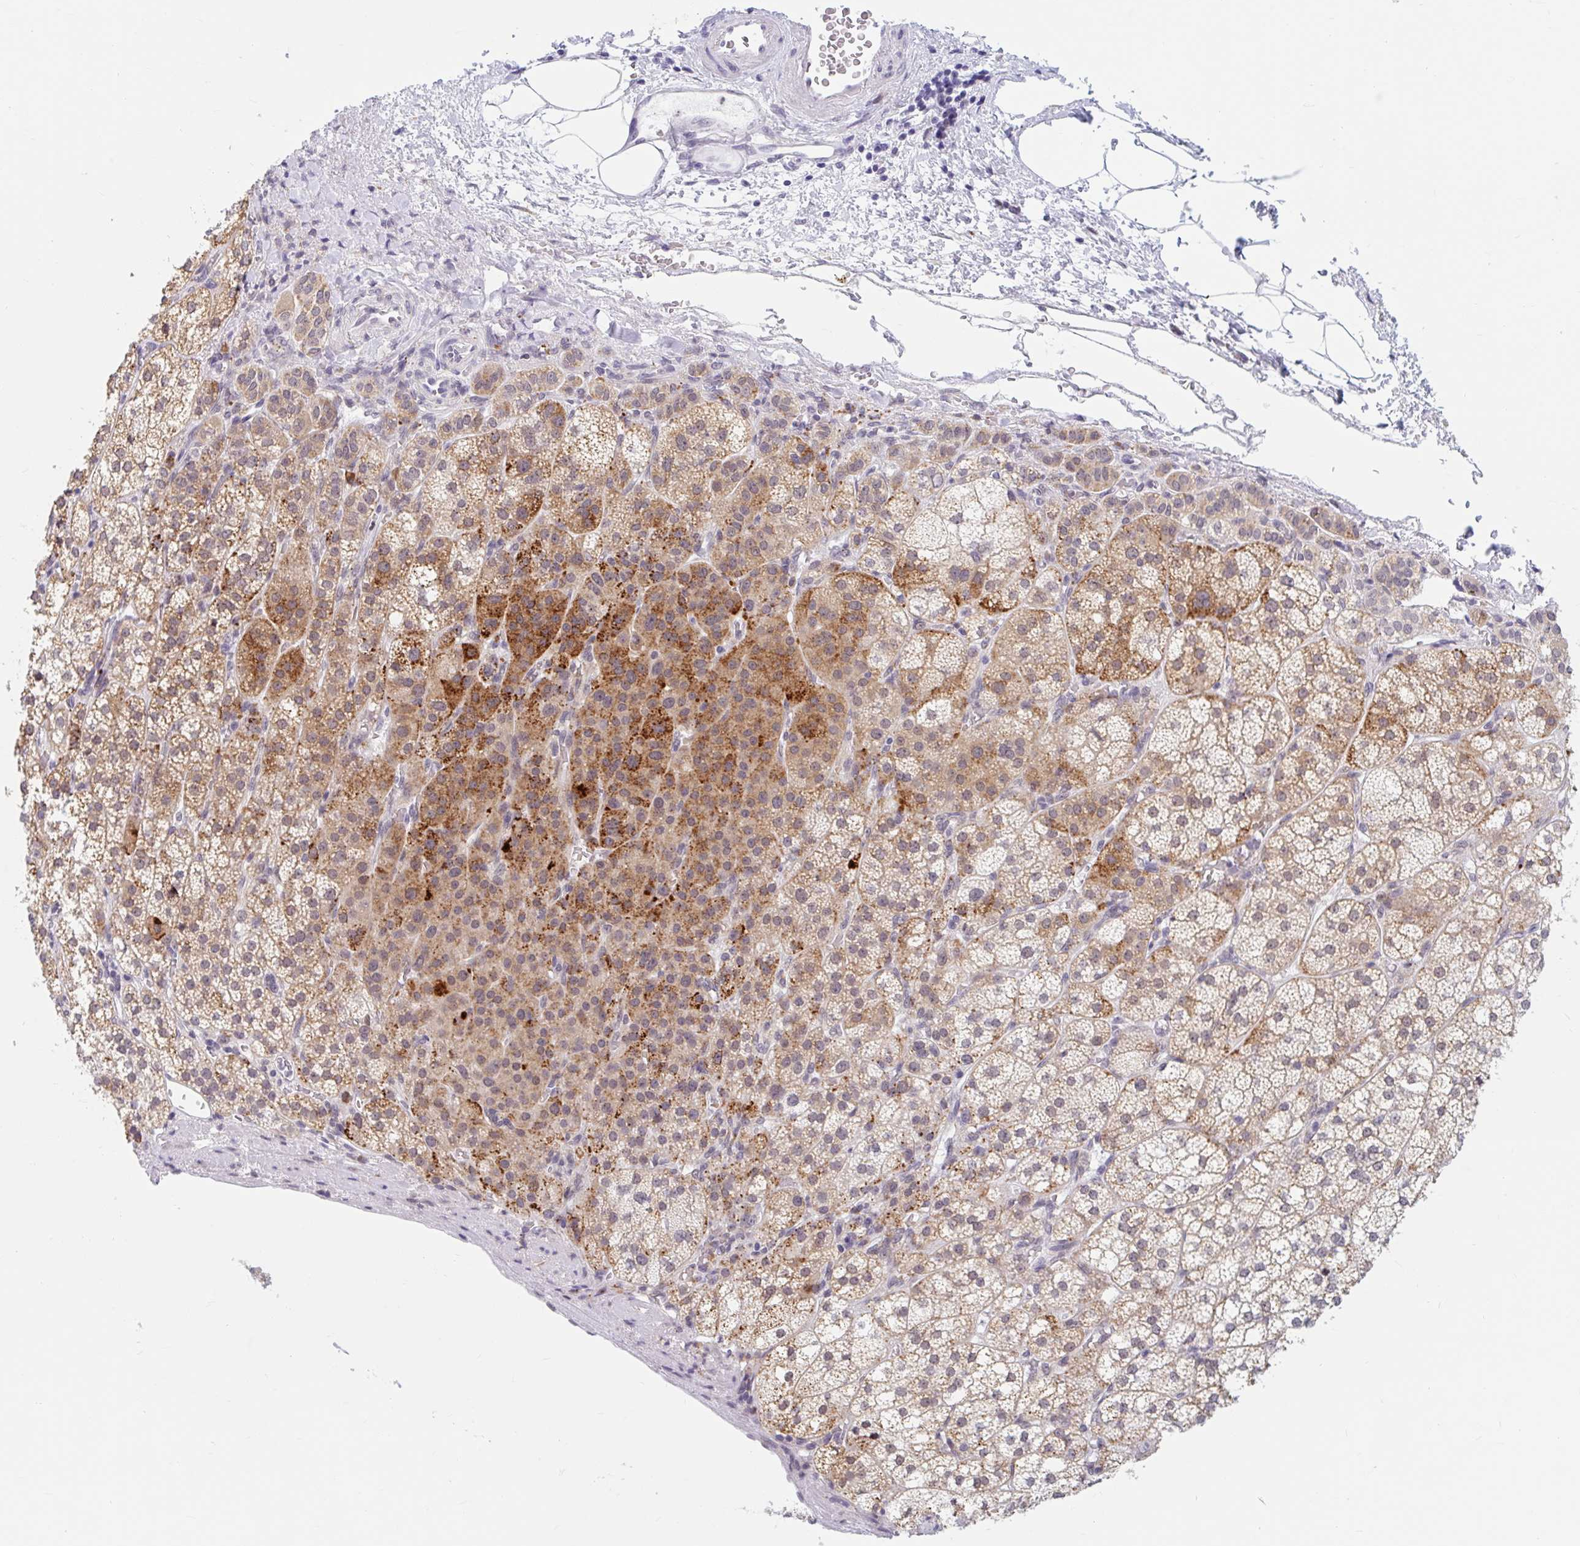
{"staining": {"intensity": "moderate", "quantity": ">75%", "location": "cytoplasmic/membranous"}, "tissue": "adrenal gland", "cell_type": "Glandular cells", "image_type": "normal", "snomed": [{"axis": "morphology", "description": "Normal tissue, NOS"}, {"axis": "topography", "description": "Adrenal gland"}], "caption": "An immunohistochemistry histopathology image of unremarkable tissue is shown. Protein staining in brown labels moderate cytoplasmic/membranous positivity in adrenal gland within glandular cells. (DAB IHC, brown staining for protein, blue staining for nuclei).", "gene": "SRSF10", "patient": {"sex": "female", "age": 60}}